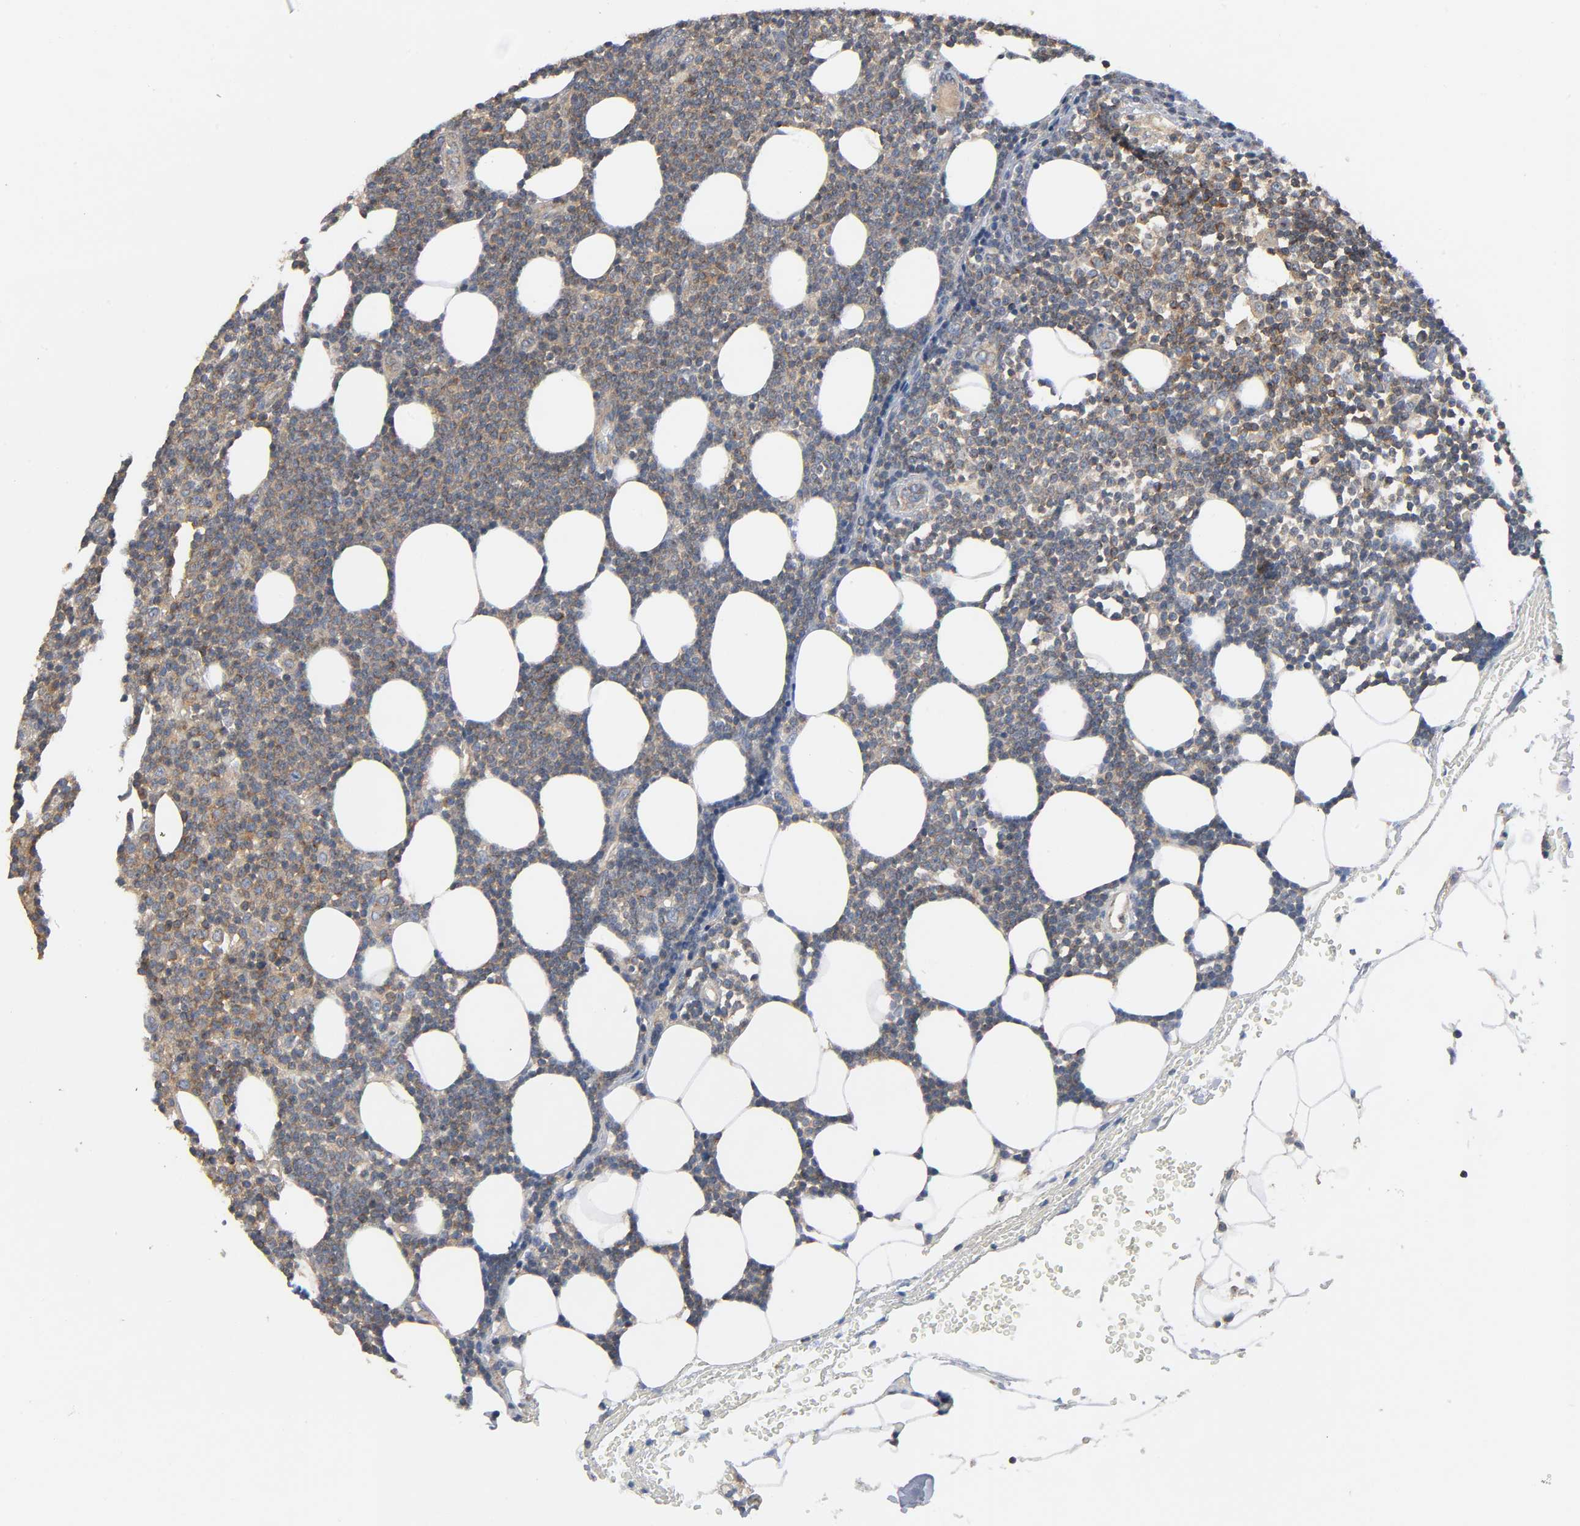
{"staining": {"intensity": "weak", "quantity": "25%-75%", "location": "cytoplasmic/membranous"}, "tissue": "lymphoma", "cell_type": "Tumor cells", "image_type": "cancer", "snomed": [{"axis": "morphology", "description": "Malignant lymphoma, non-Hodgkin's type, Low grade"}, {"axis": "topography", "description": "Soft tissue"}], "caption": "The photomicrograph shows staining of lymphoma, revealing weak cytoplasmic/membranous protein staining (brown color) within tumor cells.", "gene": "IKBKB", "patient": {"sex": "male", "age": 92}}